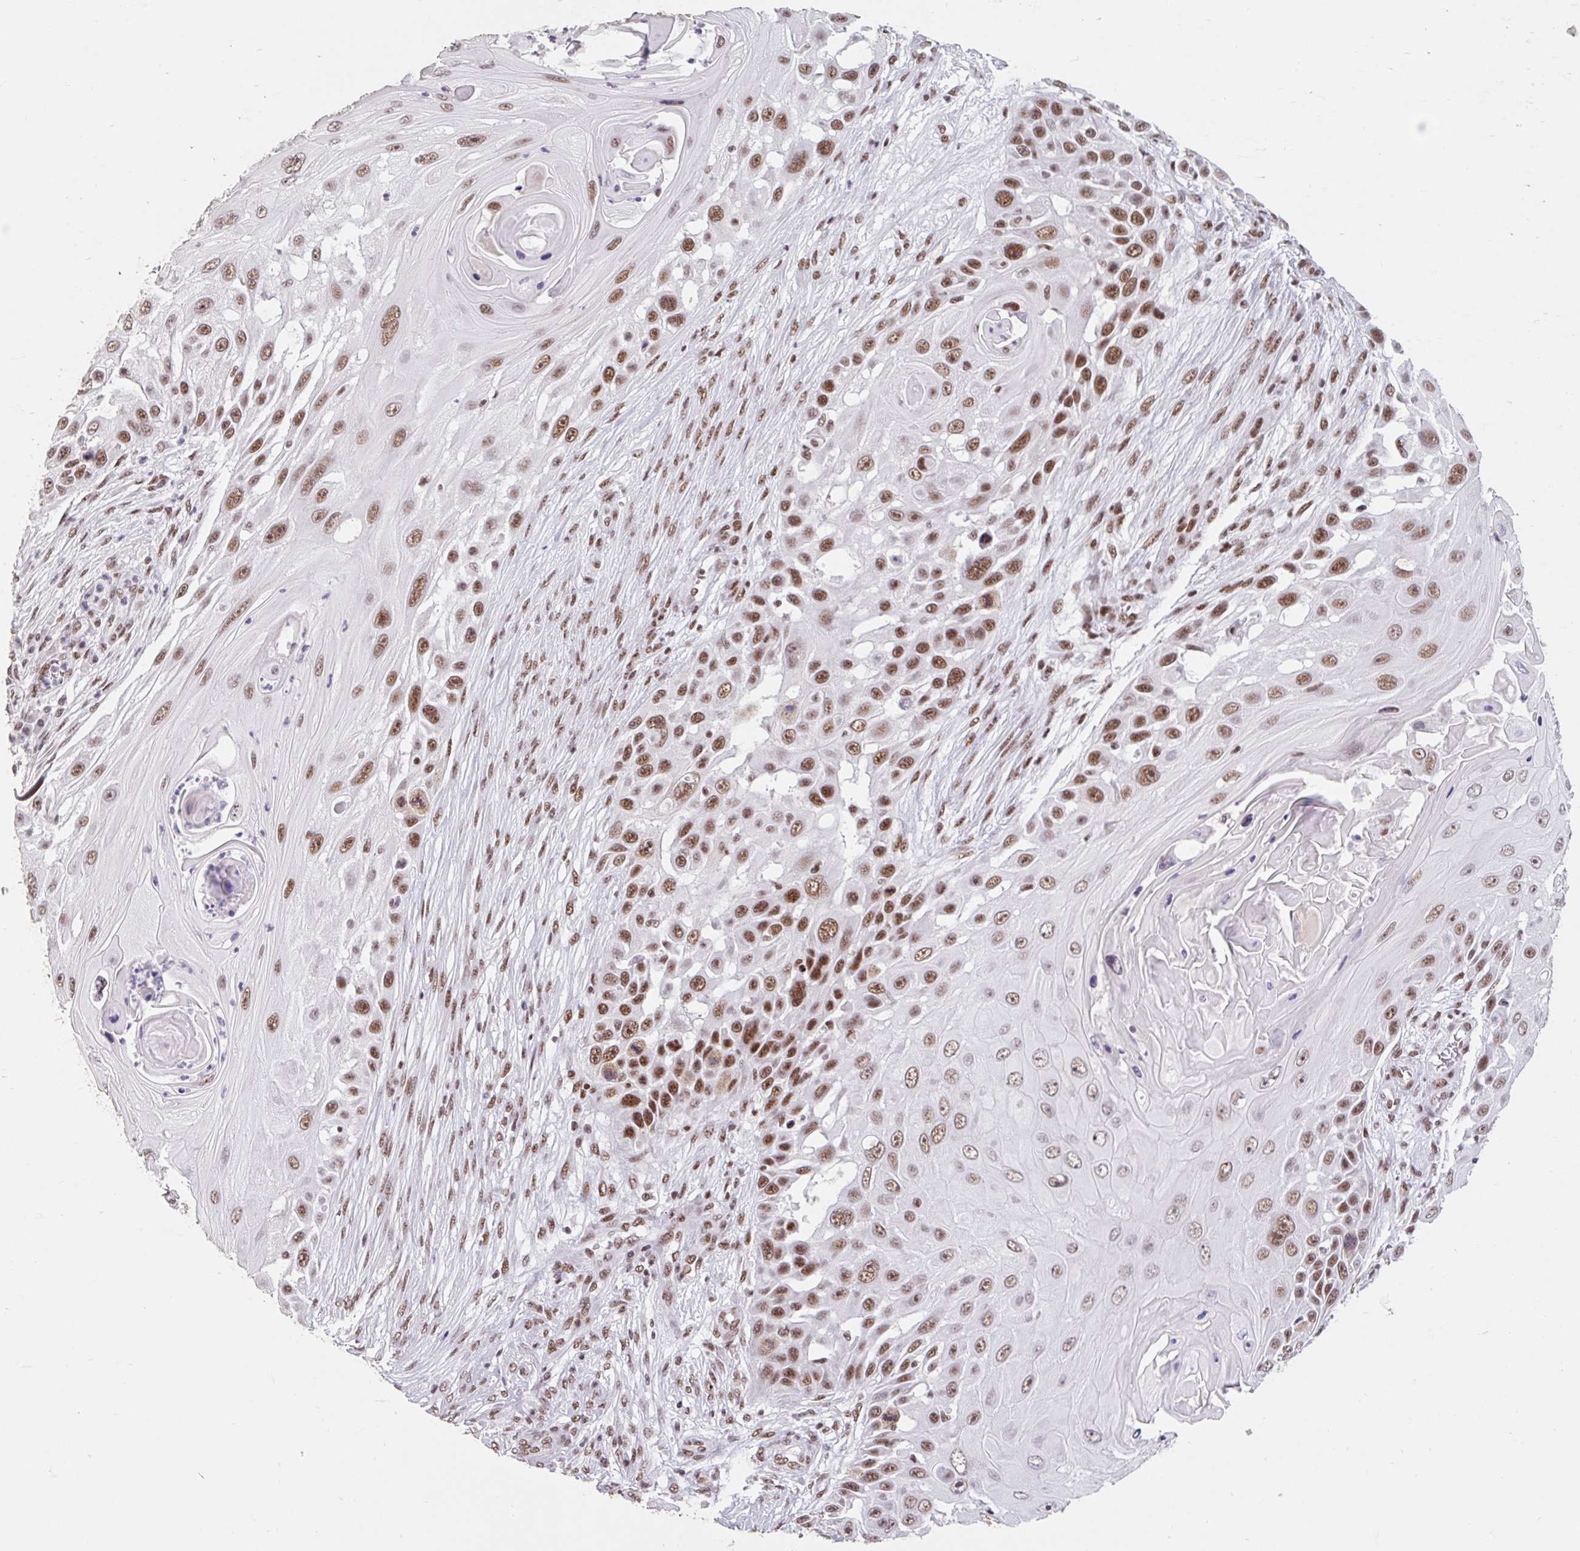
{"staining": {"intensity": "moderate", "quantity": ">75%", "location": "nuclear"}, "tissue": "skin cancer", "cell_type": "Tumor cells", "image_type": "cancer", "snomed": [{"axis": "morphology", "description": "Squamous cell carcinoma, NOS"}, {"axis": "topography", "description": "Skin"}], "caption": "The image exhibits a brown stain indicating the presence of a protein in the nuclear of tumor cells in skin squamous cell carcinoma. (IHC, brightfield microscopy, high magnification).", "gene": "SRSF10", "patient": {"sex": "female", "age": 44}}